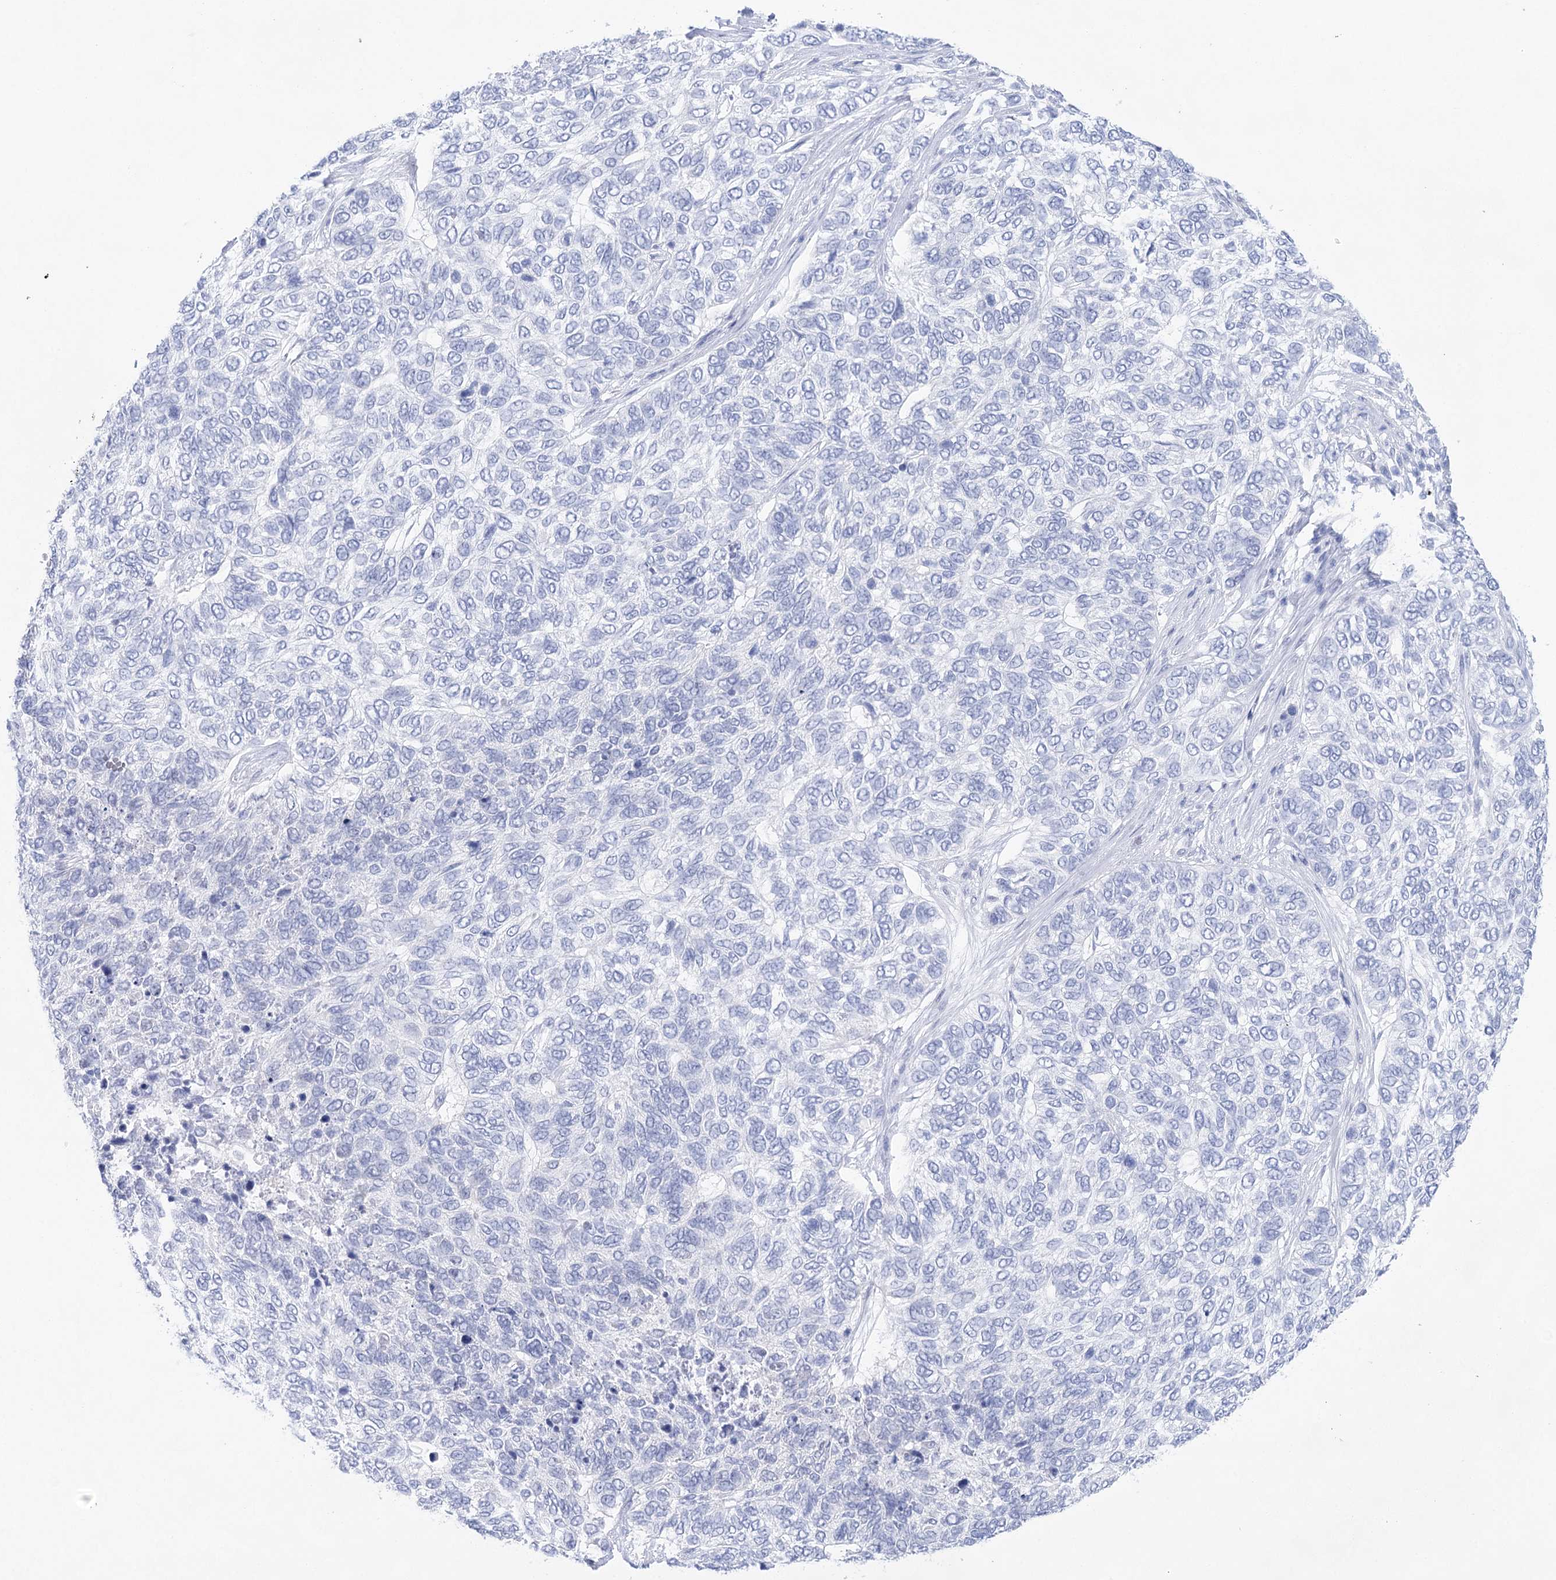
{"staining": {"intensity": "negative", "quantity": "none", "location": "none"}, "tissue": "skin cancer", "cell_type": "Tumor cells", "image_type": "cancer", "snomed": [{"axis": "morphology", "description": "Basal cell carcinoma"}, {"axis": "topography", "description": "Skin"}], "caption": "An IHC image of skin basal cell carcinoma is shown. There is no staining in tumor cells of skin basal cell carcinoma.", "gene": "LALBA", "patient": {"sex": "female", "age": 65}}